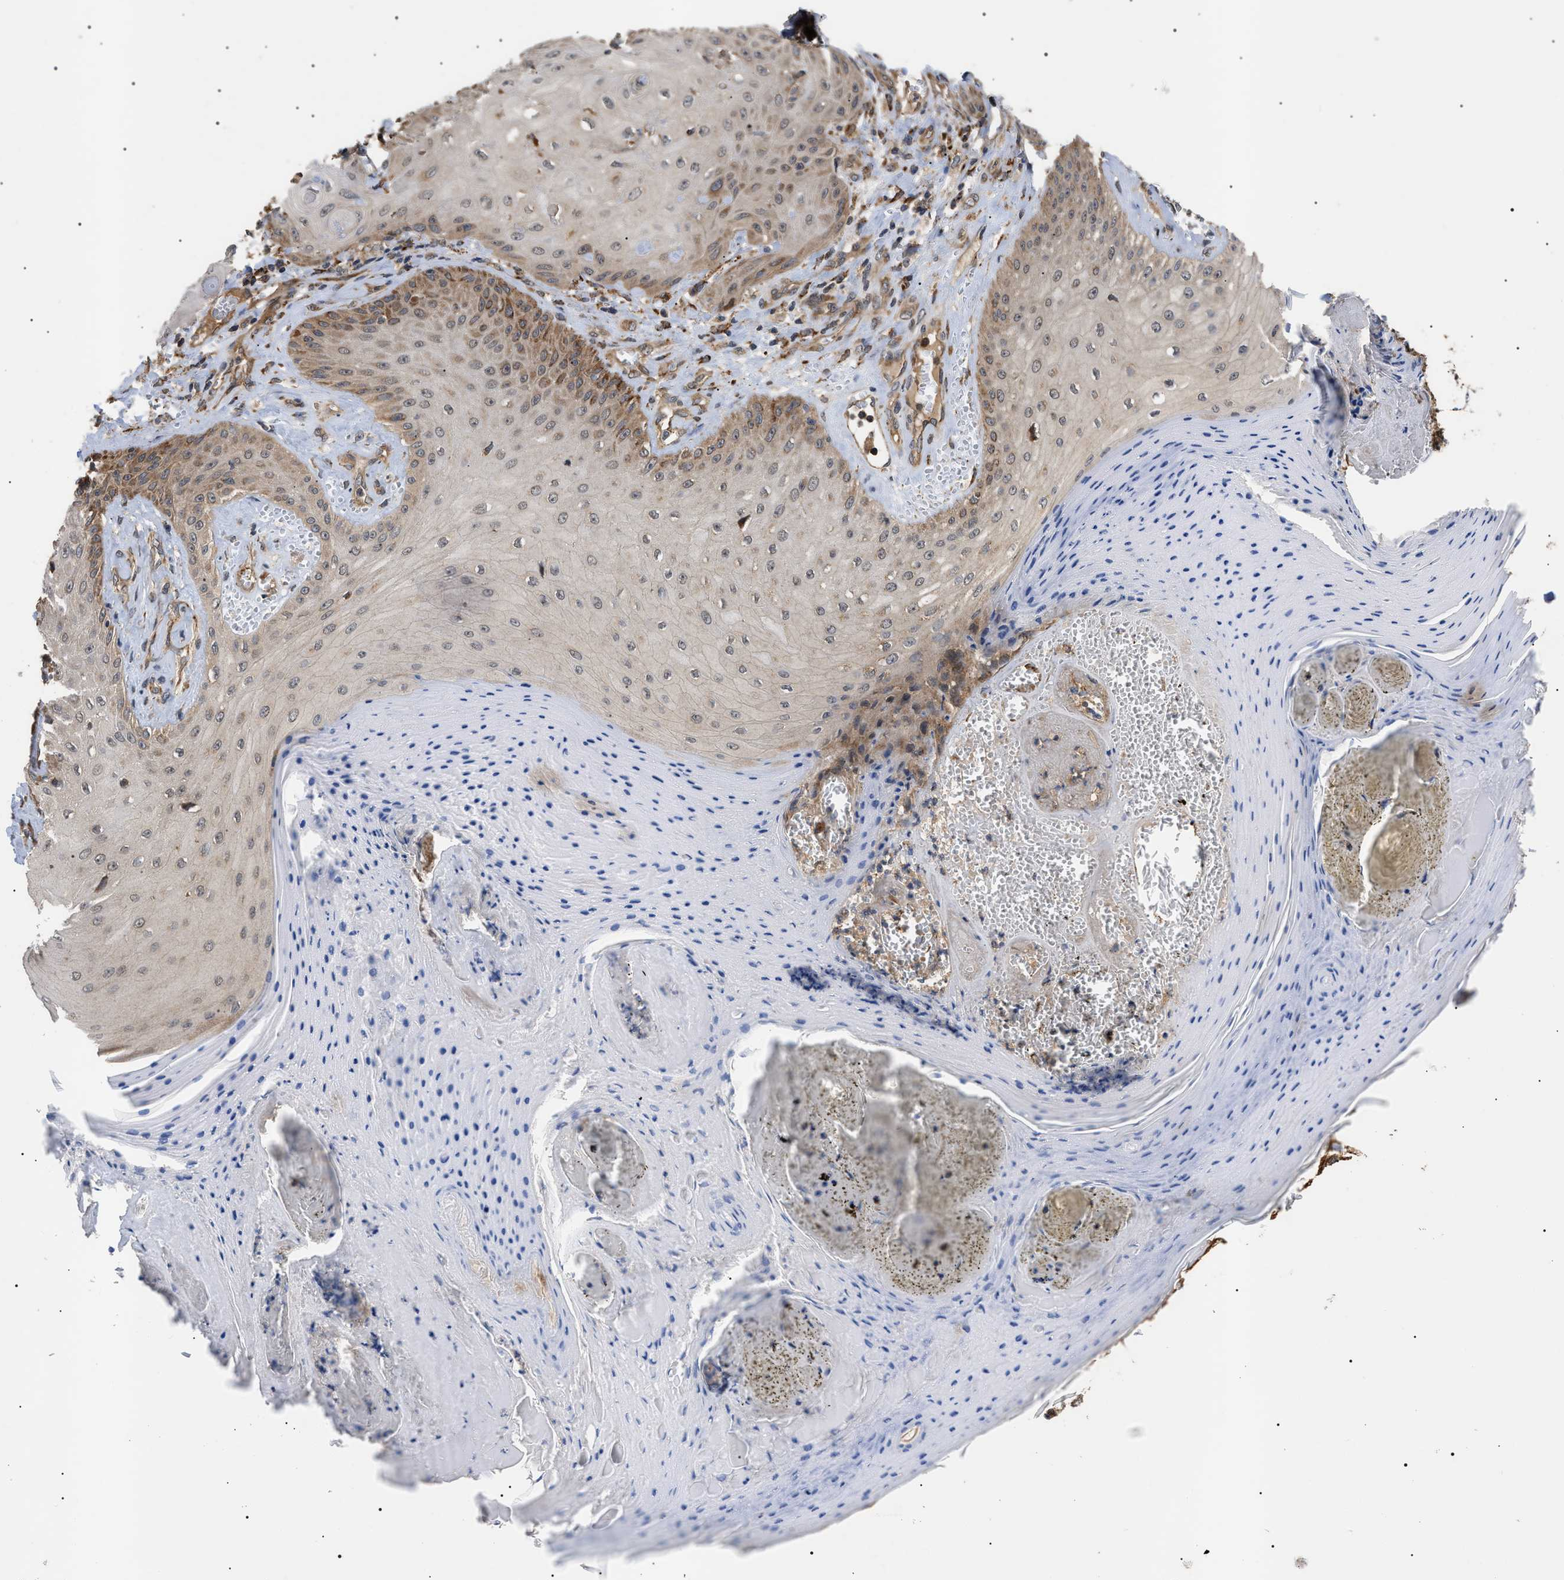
{"staining": {"intensity": "moderate", "quantity": ">75%", "location": "cytoplasmic/membranous"}, "tissue": "skin cancer", "cell_type": "Tumor cells", "image_type": "cancer", "snomed": [{"axis": "morphology", "description": "Squamous cell carcinoma, NOS"}, {"axis": "topography", "description": "Skin"}], "caption": "A brown stain shows moderate cytoplasmic/membranous expression of a protein in skin cancer tumor cells.", "gene": "ASTL", "patient": {"sex": "male", "age": 74}}